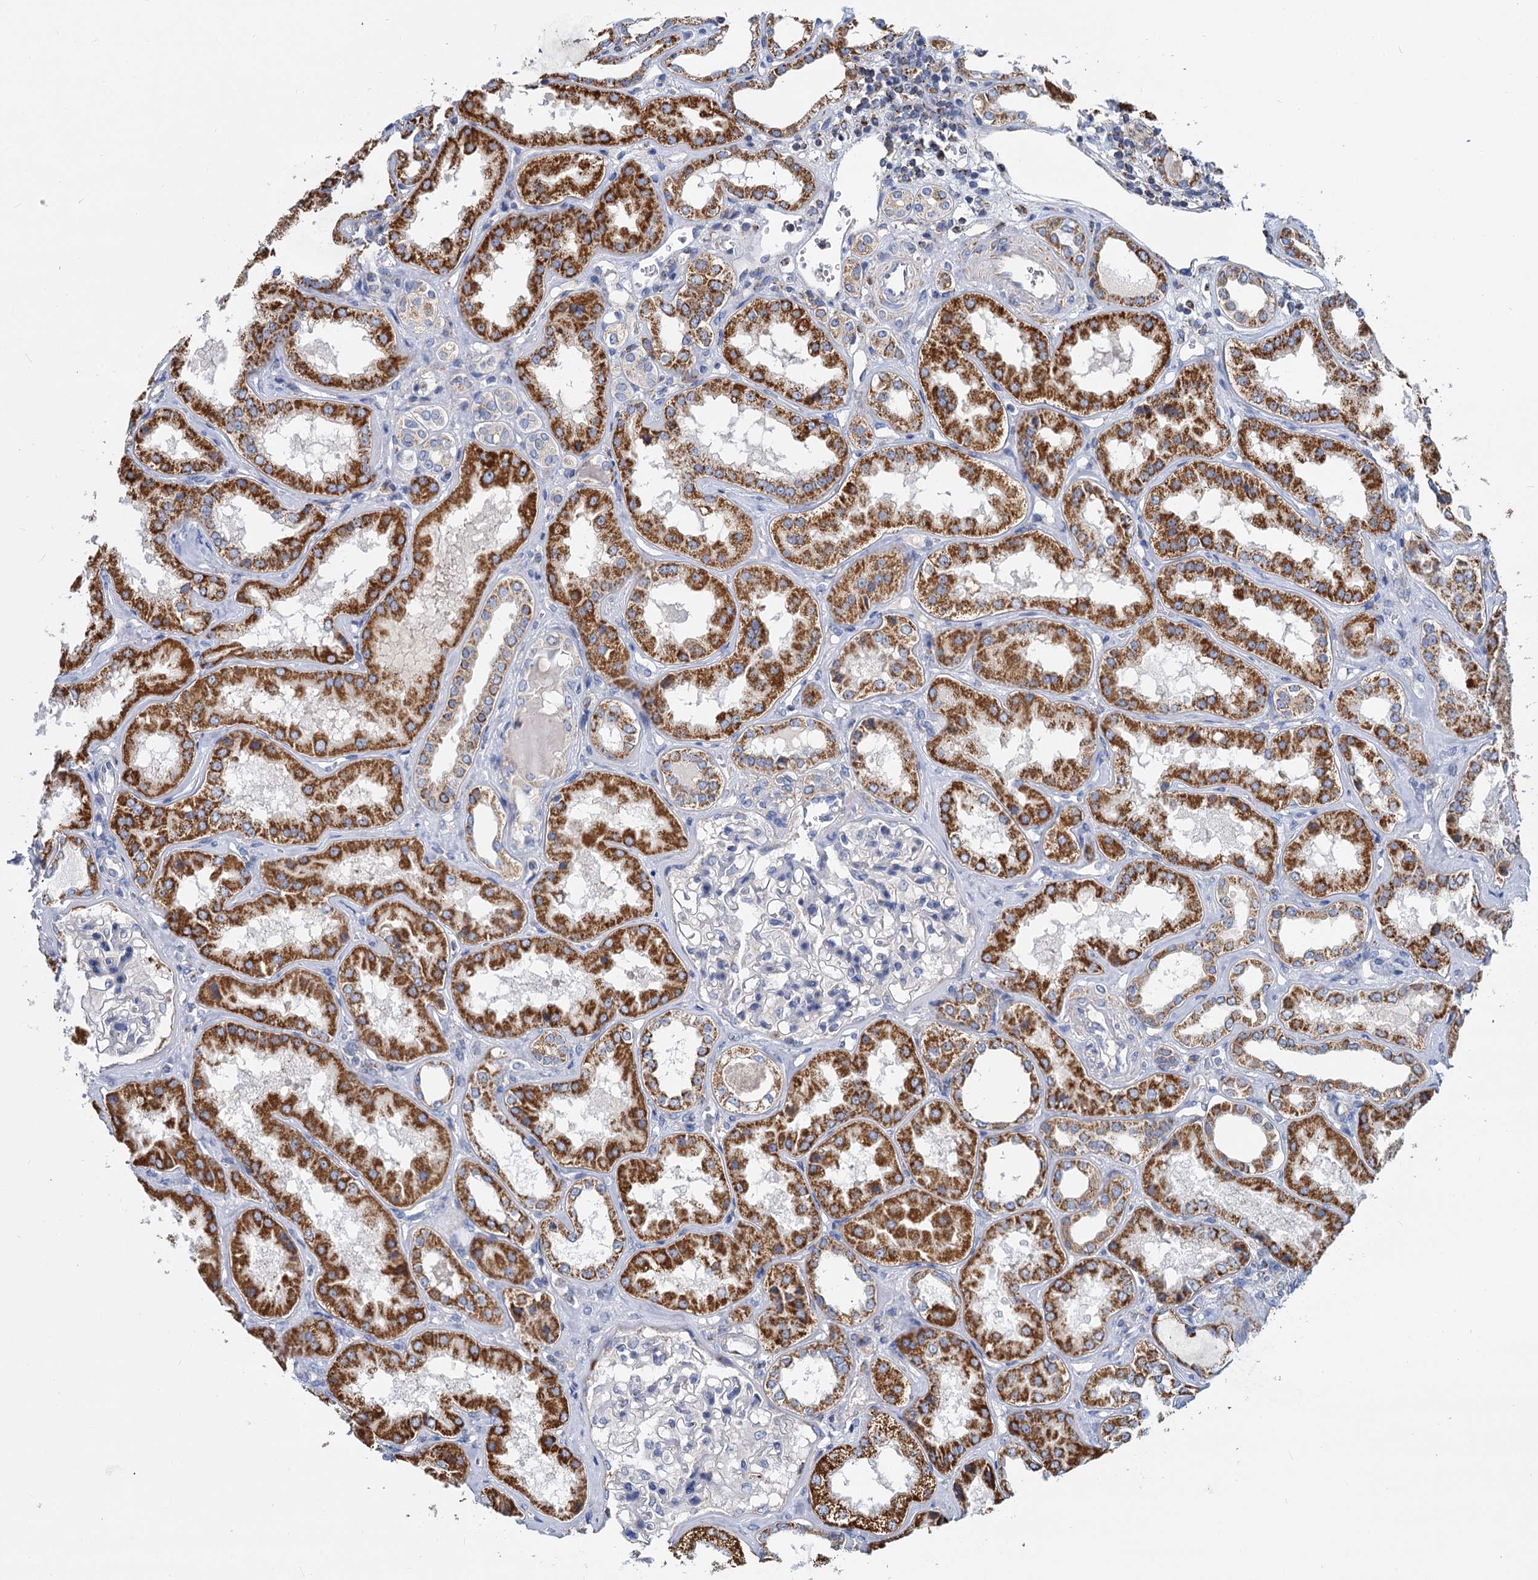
{"staining": {"intensity": "negative", "quantity": "none", "location": "none"}, "tissue": "kidney", "cell_type": "Cells in glomeruli", "image_type": "normal", "snomed": [{"axis": "morphology", "description": "Normal tissue, NOS"}, {"axis": "topography", "description": "Kidney"}], "caption": "Immunohistochemistry histopathology image of normal kidney stained for a protein (brown), which reveals no expression in cells in glomeruli.", "gene": "CCP110", "patient": {"sex": "female", "age": 56}}